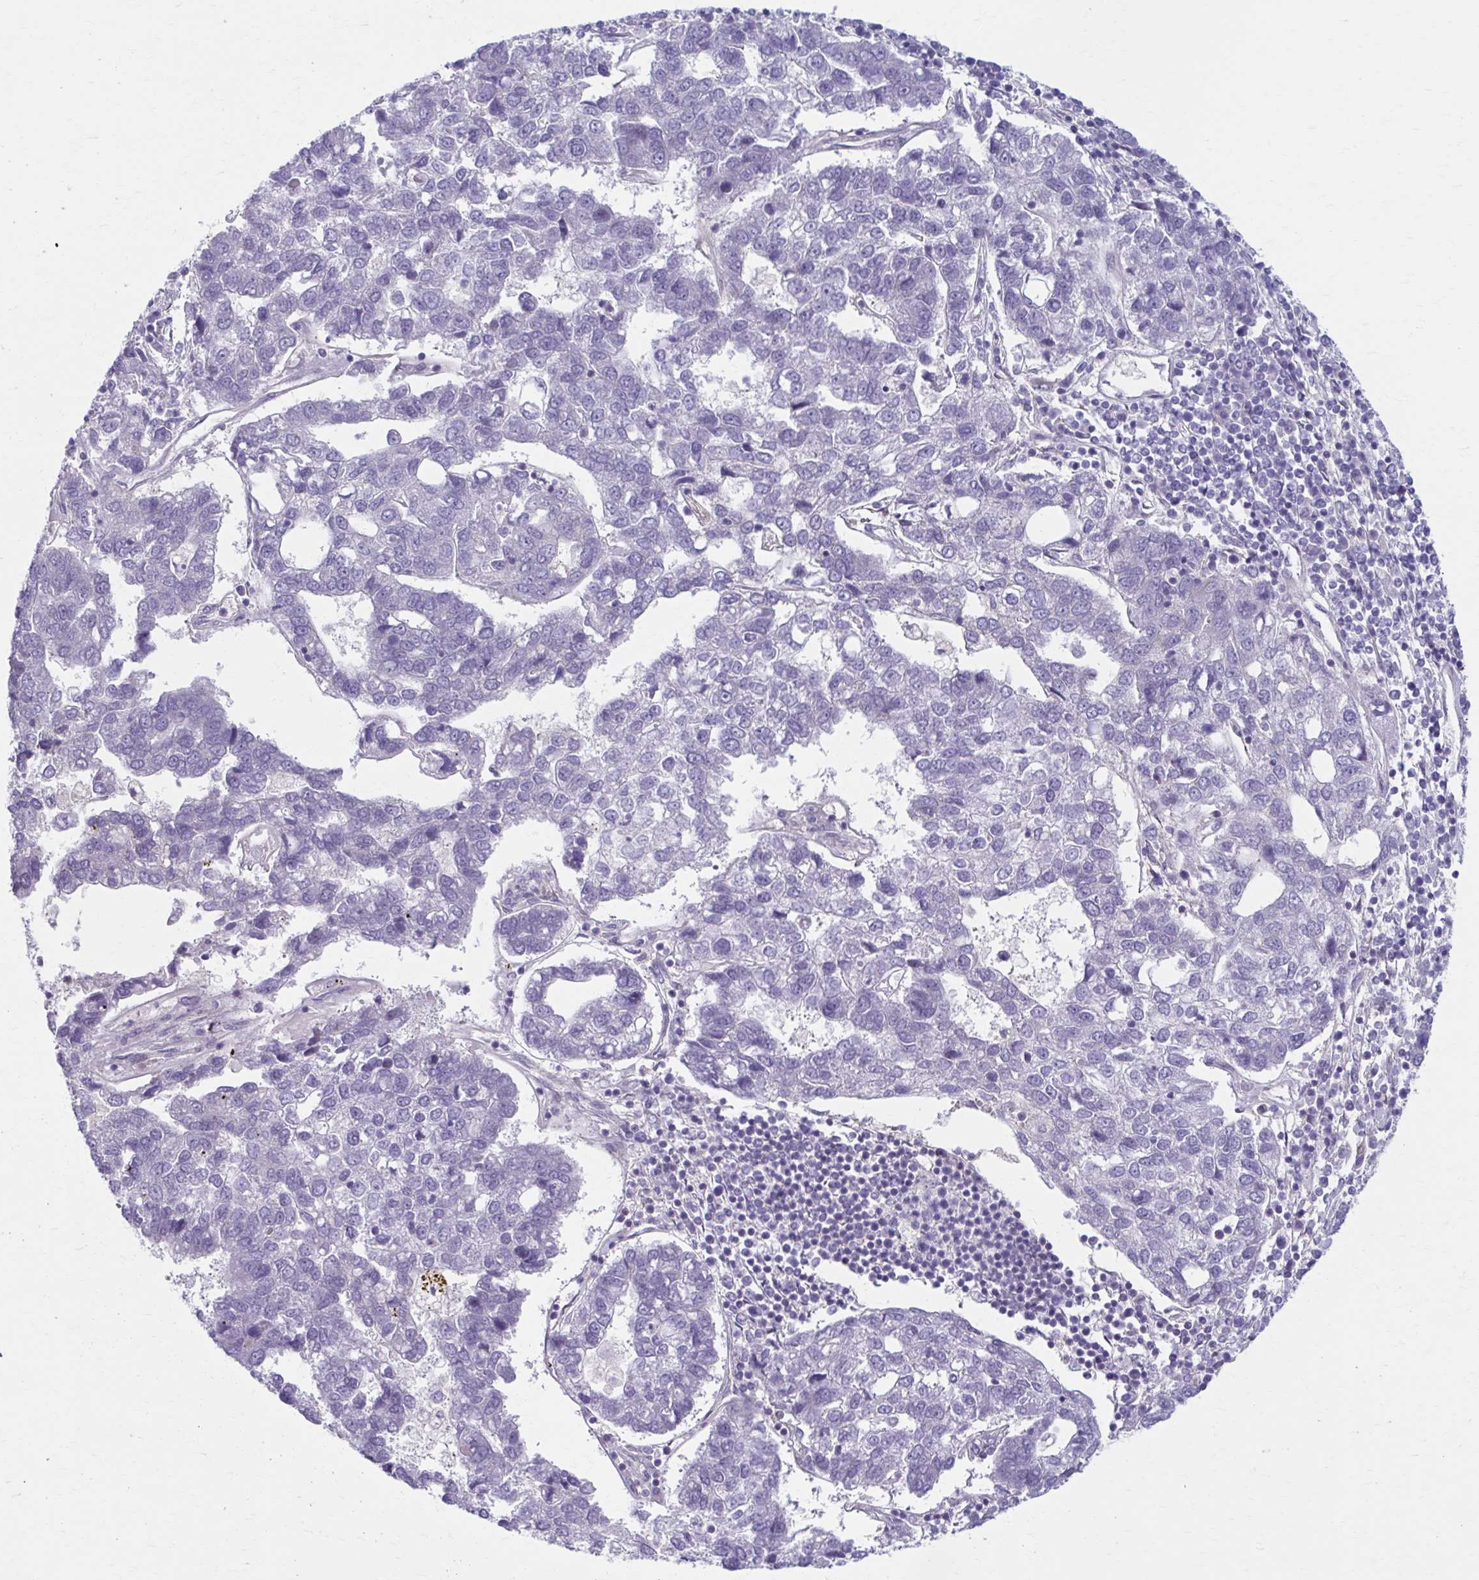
{"staining": {"intensity": "negative", "quantity": "none", "location": "none"}, "tissue": "pancreatic cancer", "cell_type": "Tumor cells", "image_type": "cancer", "snomed": [{"axis": "morphology", "description": "Adenocarcinoma, NOS"}, {"axis": "topography", "description": "Pancreas"}], "caption": "Tumor cells are negative for protein expression in human pancreatic adenocarcinoma. Brightfield microscopy of immunohistochemistry (IHC) stained with DAB (3,3'-diaminobenzidine) (brown) and hematoxylin (blue), captured at high magnification.", "gene": "CHST3", "patient": {"sex": "female", "age": 61}}